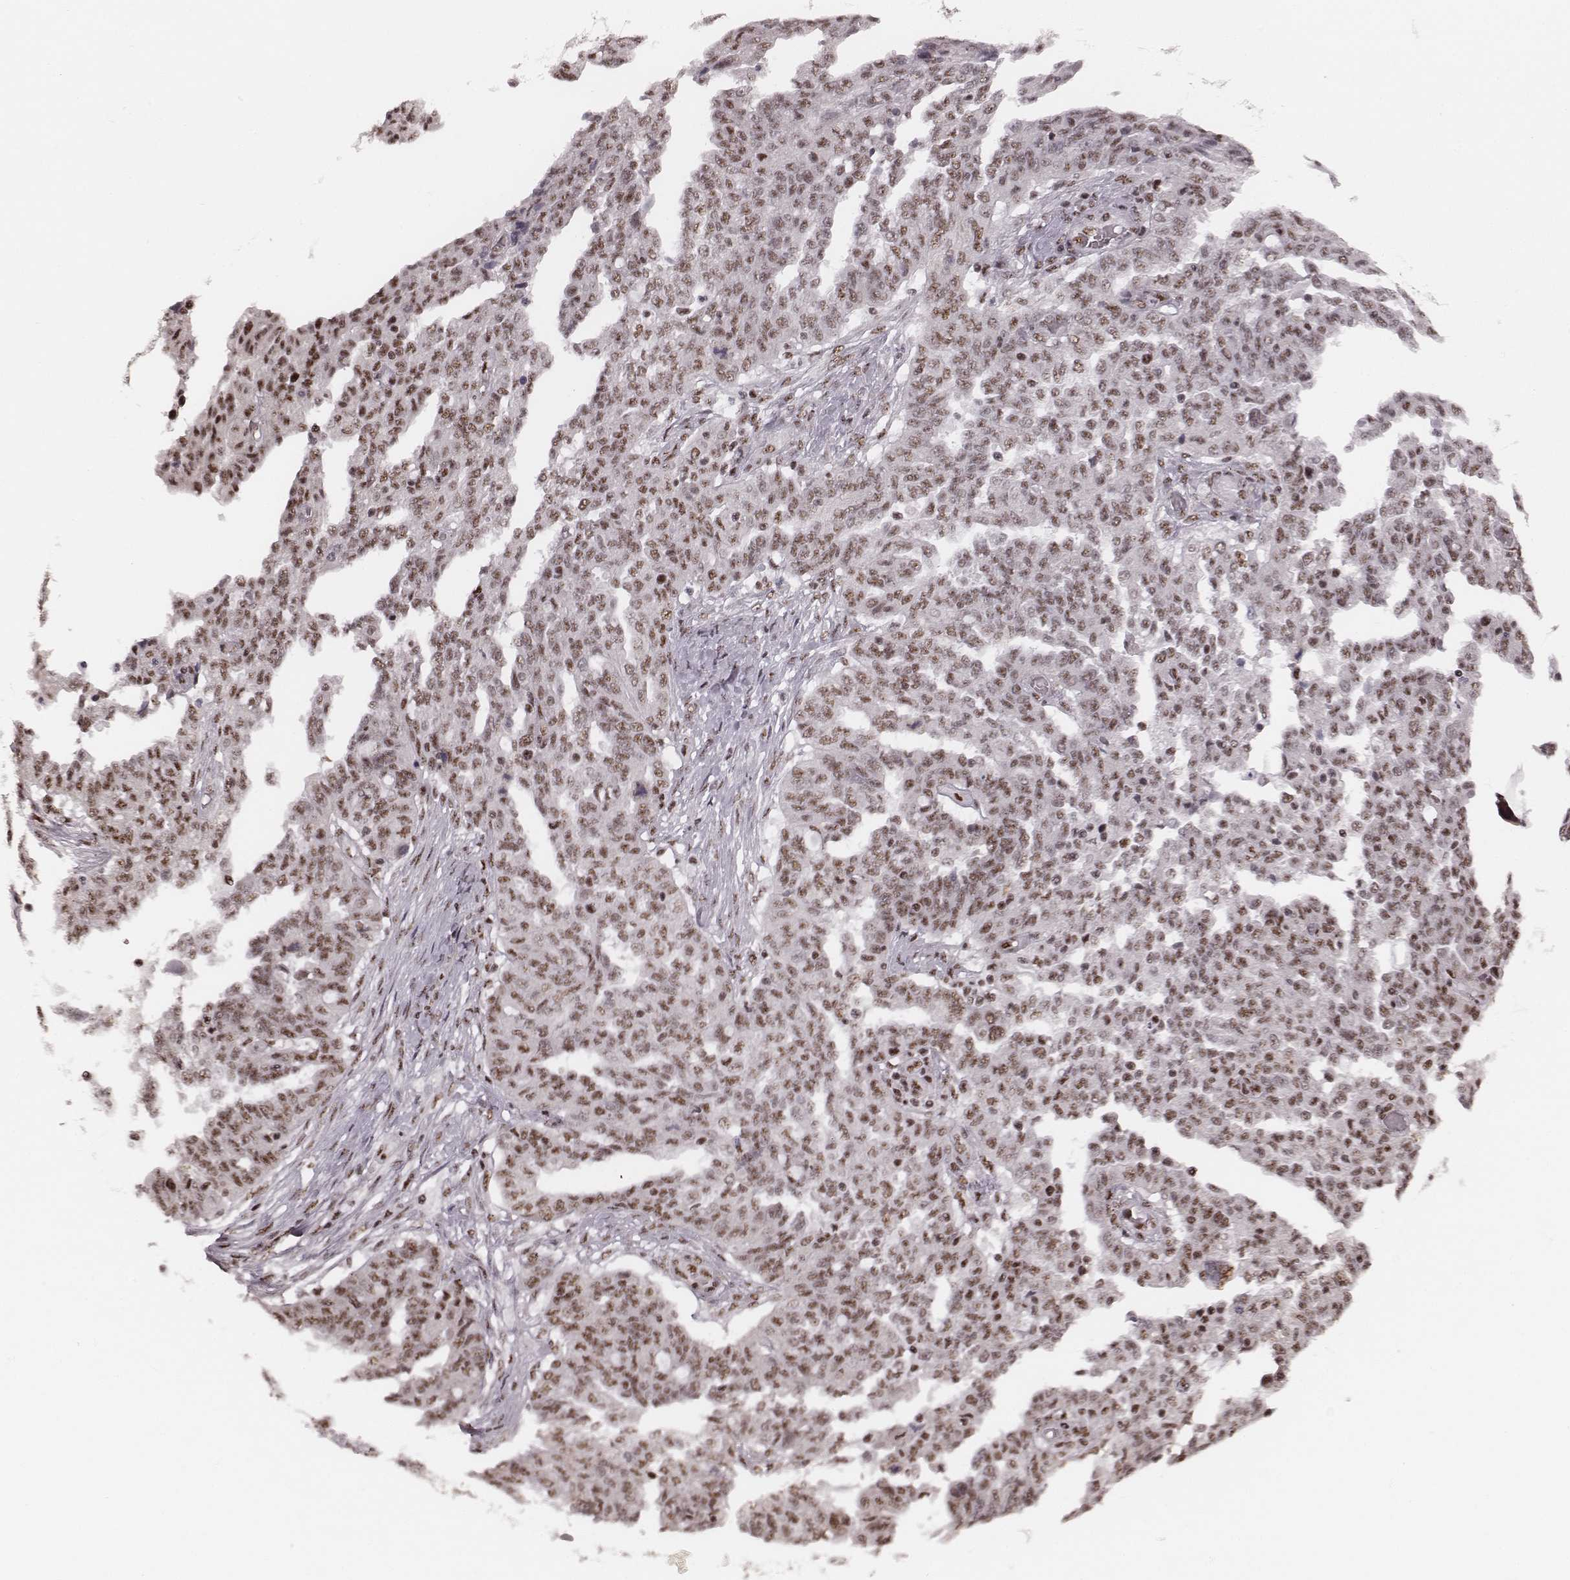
{"staining": {"intensity": "moderate", "quantity": ">75%", "location": "nuclear"}, "tissue": "ovarian cancer", "cell_type": "Tumor cells", "image_type": "cancer", "snomed": [{"axis": "morphology", "description": "Cystadenocarcinoma, serous, NOS"}, {"axis": "topography", "description": "Ovary"}], "caption": "The immunohistochemical stain shows moderate nuclear expression in tumor cells of ovarian serous cystadenocarcinoma tissue.", "gene": "LUC7L", "patient": {"sex": "female", "age": 67}}